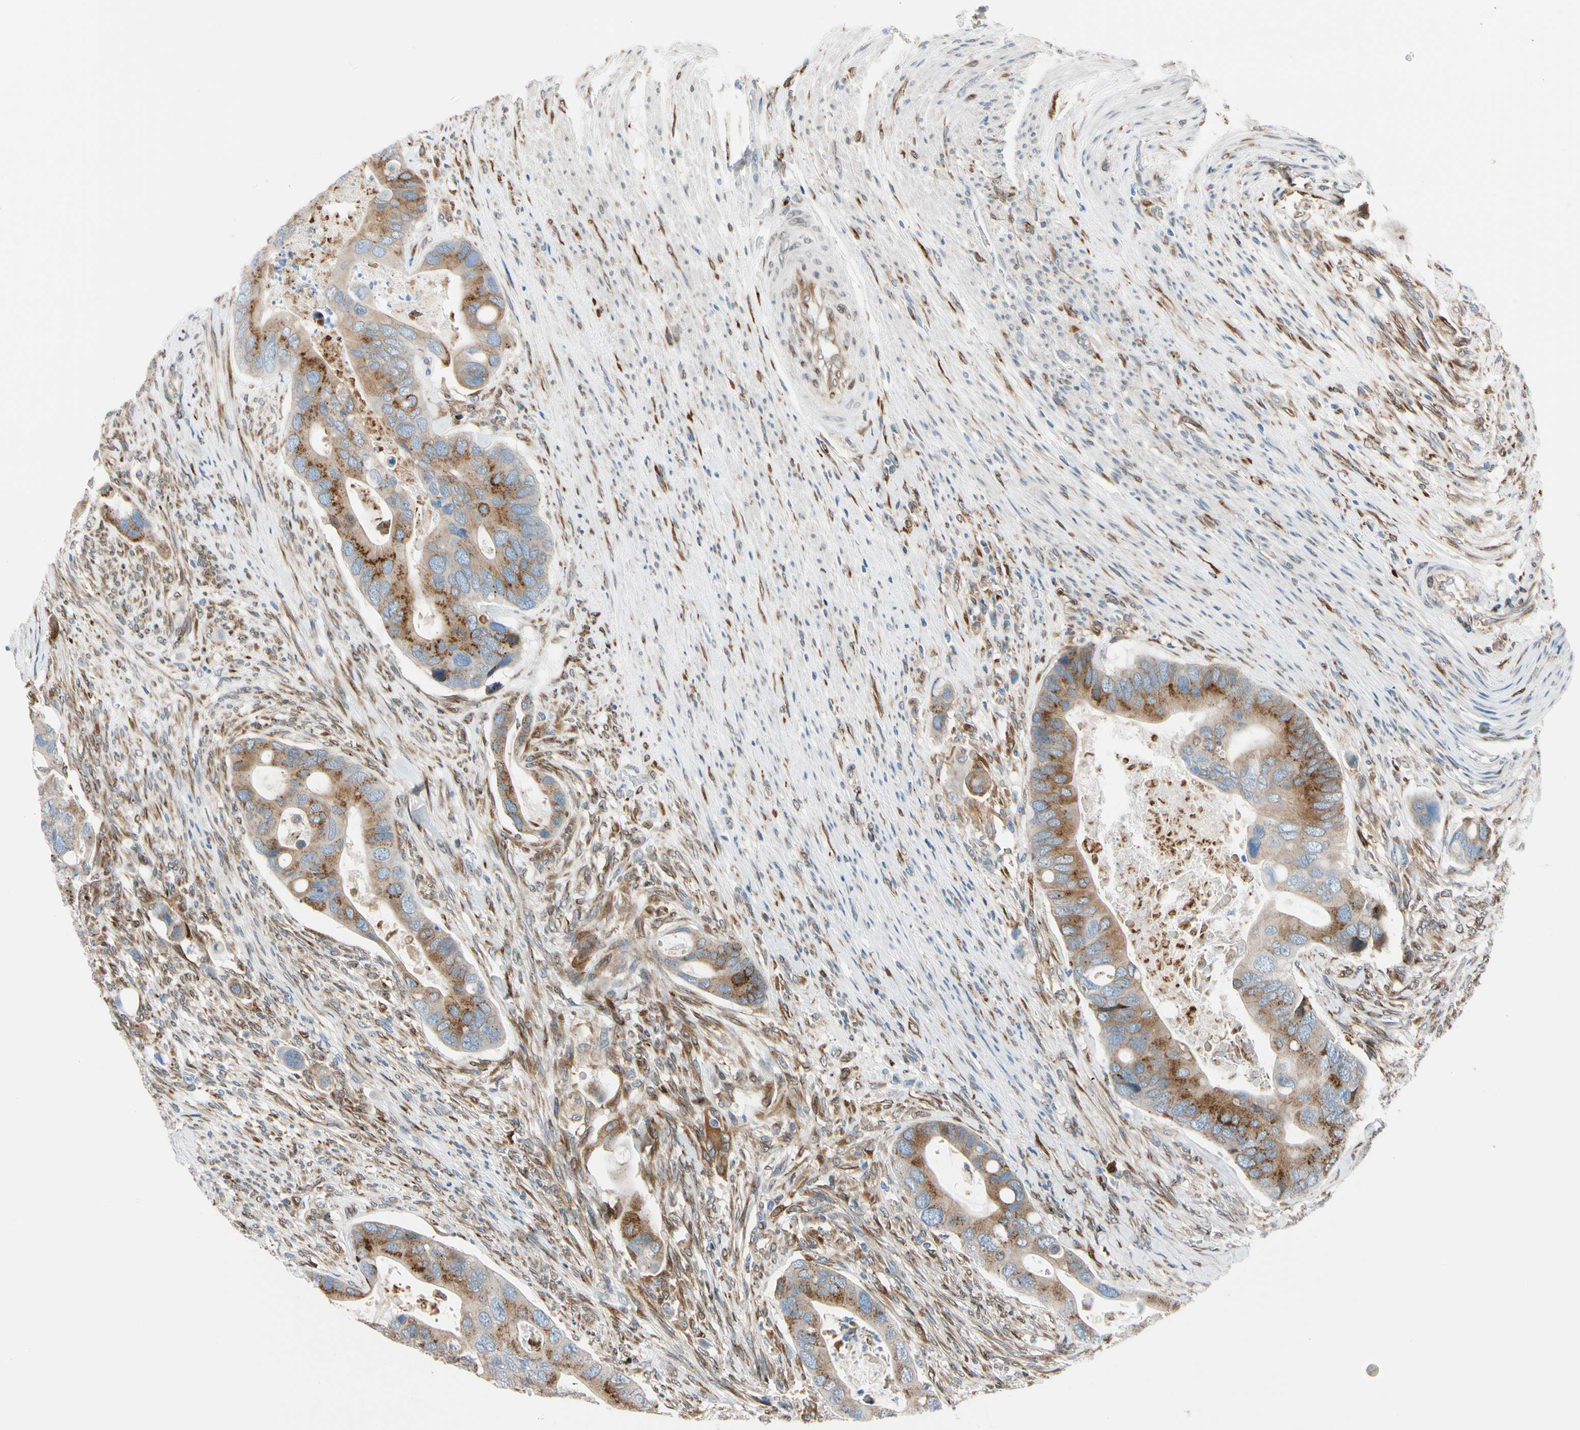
{"staining": {"intensity": "strong", "quantity": ">75%", "location": "cytoplasmic/membranous"}, "tissue": "colorectal cancer", "cell_type": "Tumor cells", "image_type": "cancer", "snomed": [{"axis": "morphology", "description": "Adenocarcinoma, NOS"}, {"axis": "topography", "description": "Rectum"}], "caption": "IHC (DAB) staining of colorectal adenocarcinoma displays strong cytoplasmic/membranous protein positivity in about >75% of tumor cells.", "gene": "NUCB1", "patient": {"sex": "female", "age": 57}}